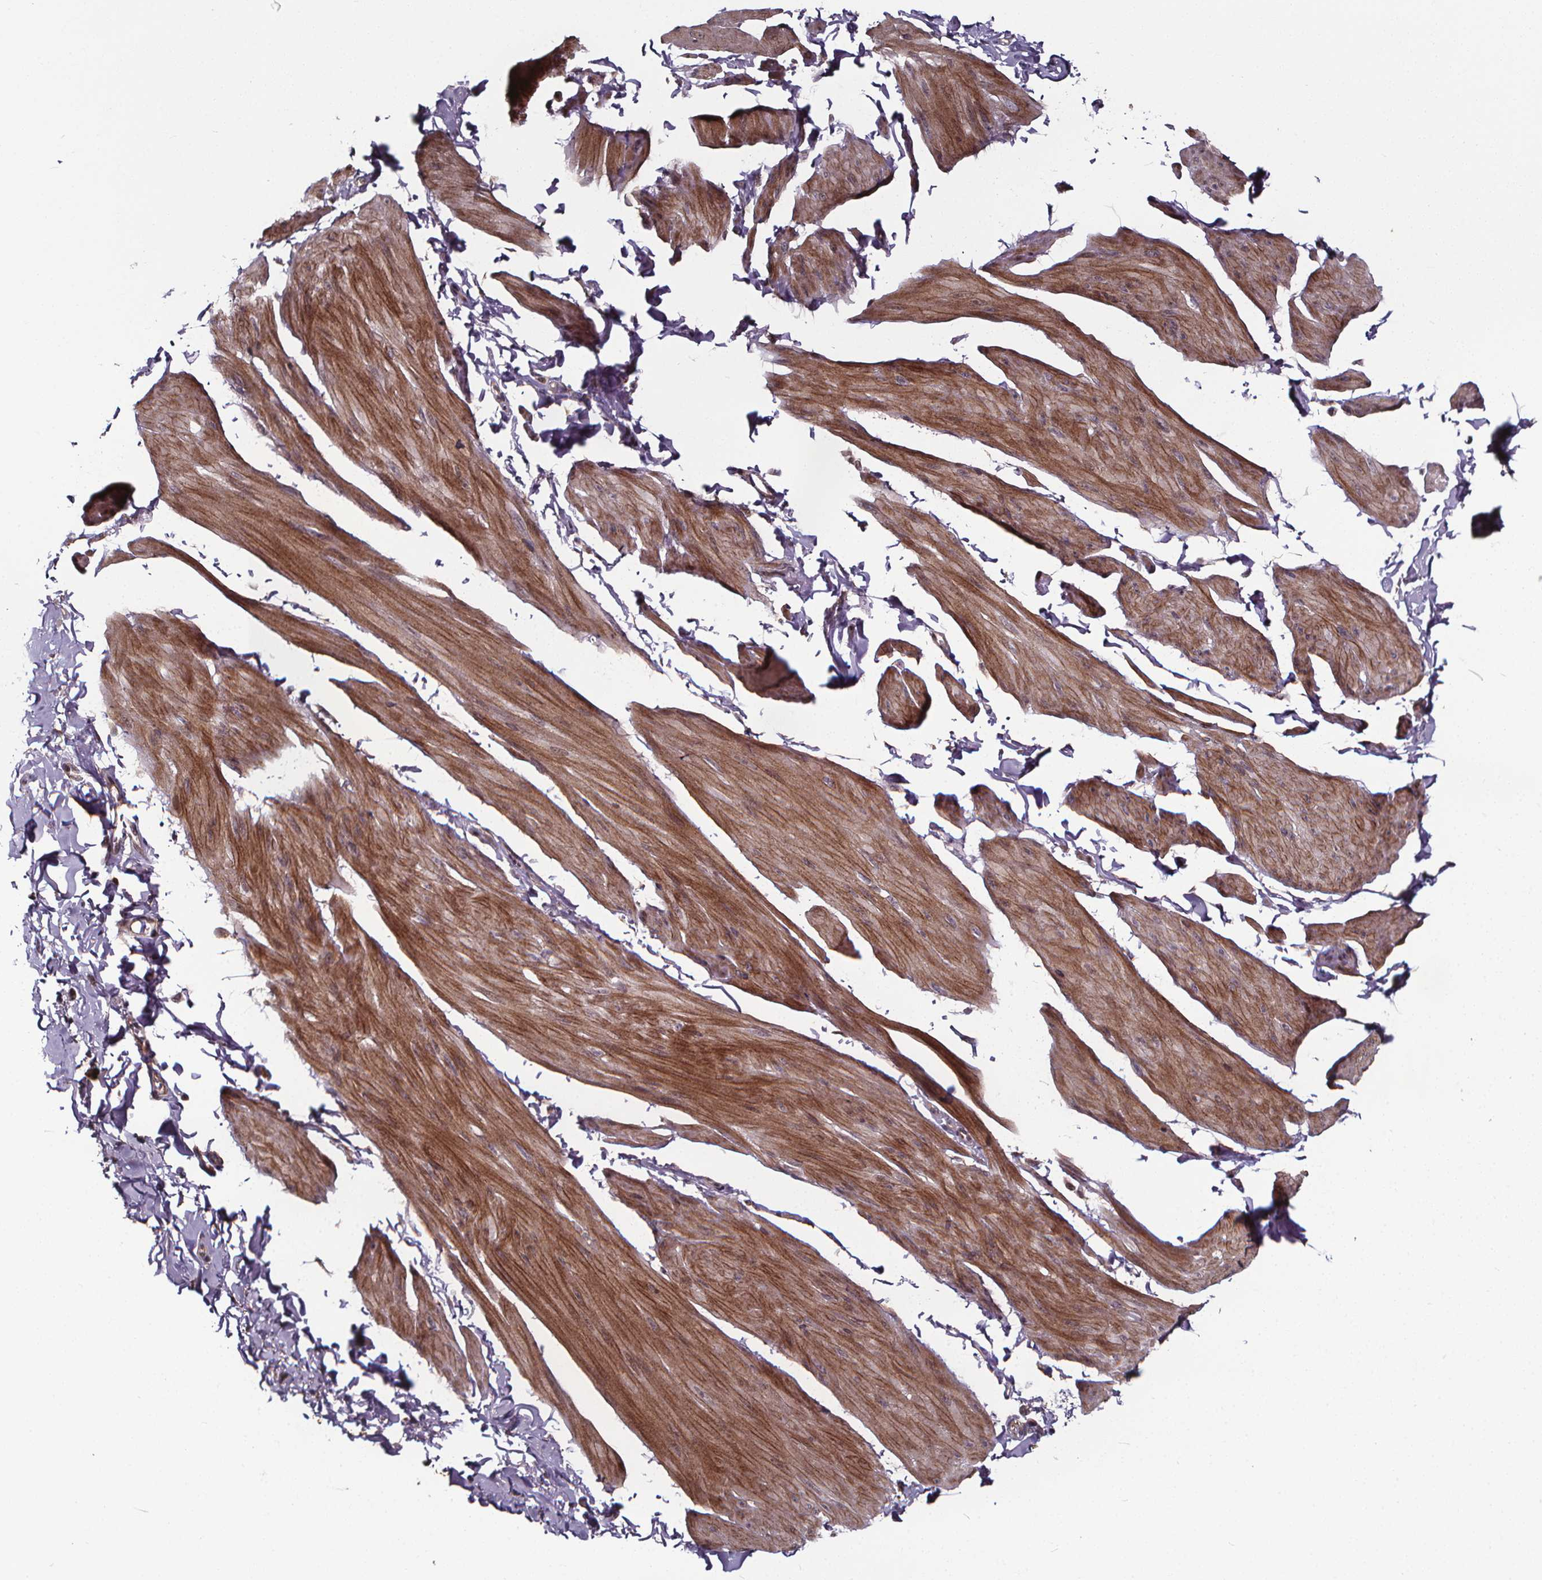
{"staining": {"intensity": "moderate", "quantity": "<25%", "location": "cytoplasmic/membranous"}, "tissue": "smooth muscle", "cell_type": "Smooth muscle cells", "image_type": "normal", "snomed": [{"axis": "morphology", "description": "Normal tissue, NOS"}, {"axis": "topography", "description": "Adipose tissue"}, {"axis": "topography", "description": "Smooth muscle"}, {"axis": "topography", "description": "Peripheral nerve tissue"}], "caption": "A low amount of moderate cytoplasmic/membranous positivity is identified in about <25% of smooth muscle cells in benign smooth muscle.", "gene": "DDIT3", "patient": {"sex": "male", "age": 83}}